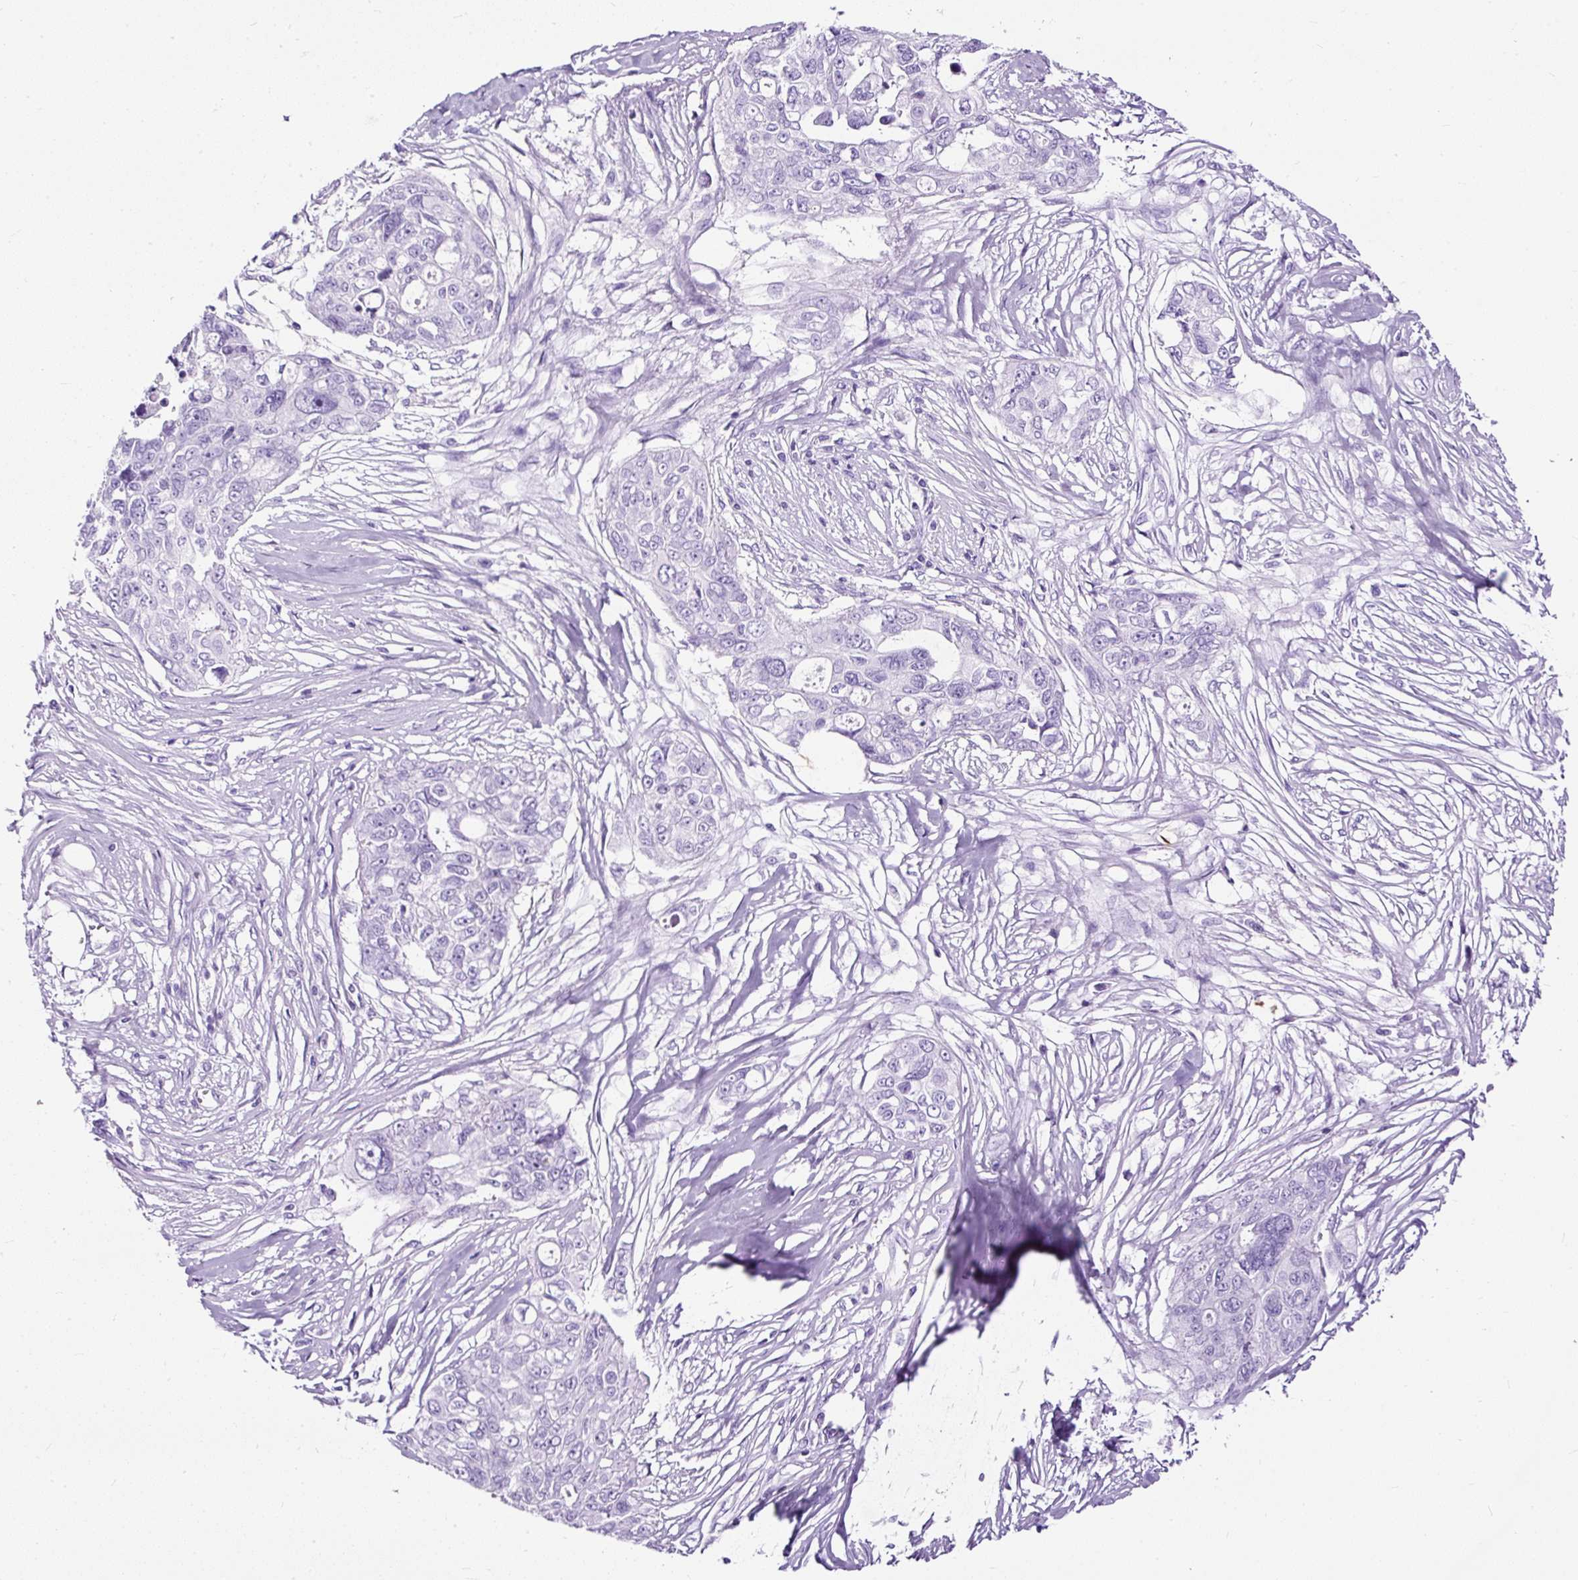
{"staining": {"intensity": "negative", "quantity": "none", "location": "none"}, "tissue": "ovarian cancer", "cell_type": "Tumor cells", "image_type": "cancer", "snomed": [{"axis": "morphology", "description": "Carcinoma, endometroid"}, {"axis": "topography", "description": "Ovary"}], "caption": "A high-resolution photomicrograph shows IHC staining of endometroid carcinoma (ovarian), which exhibits no significant expression in tumor cells.", "gene": "NTS", "patient": {"sex": "female", "age": 70}}